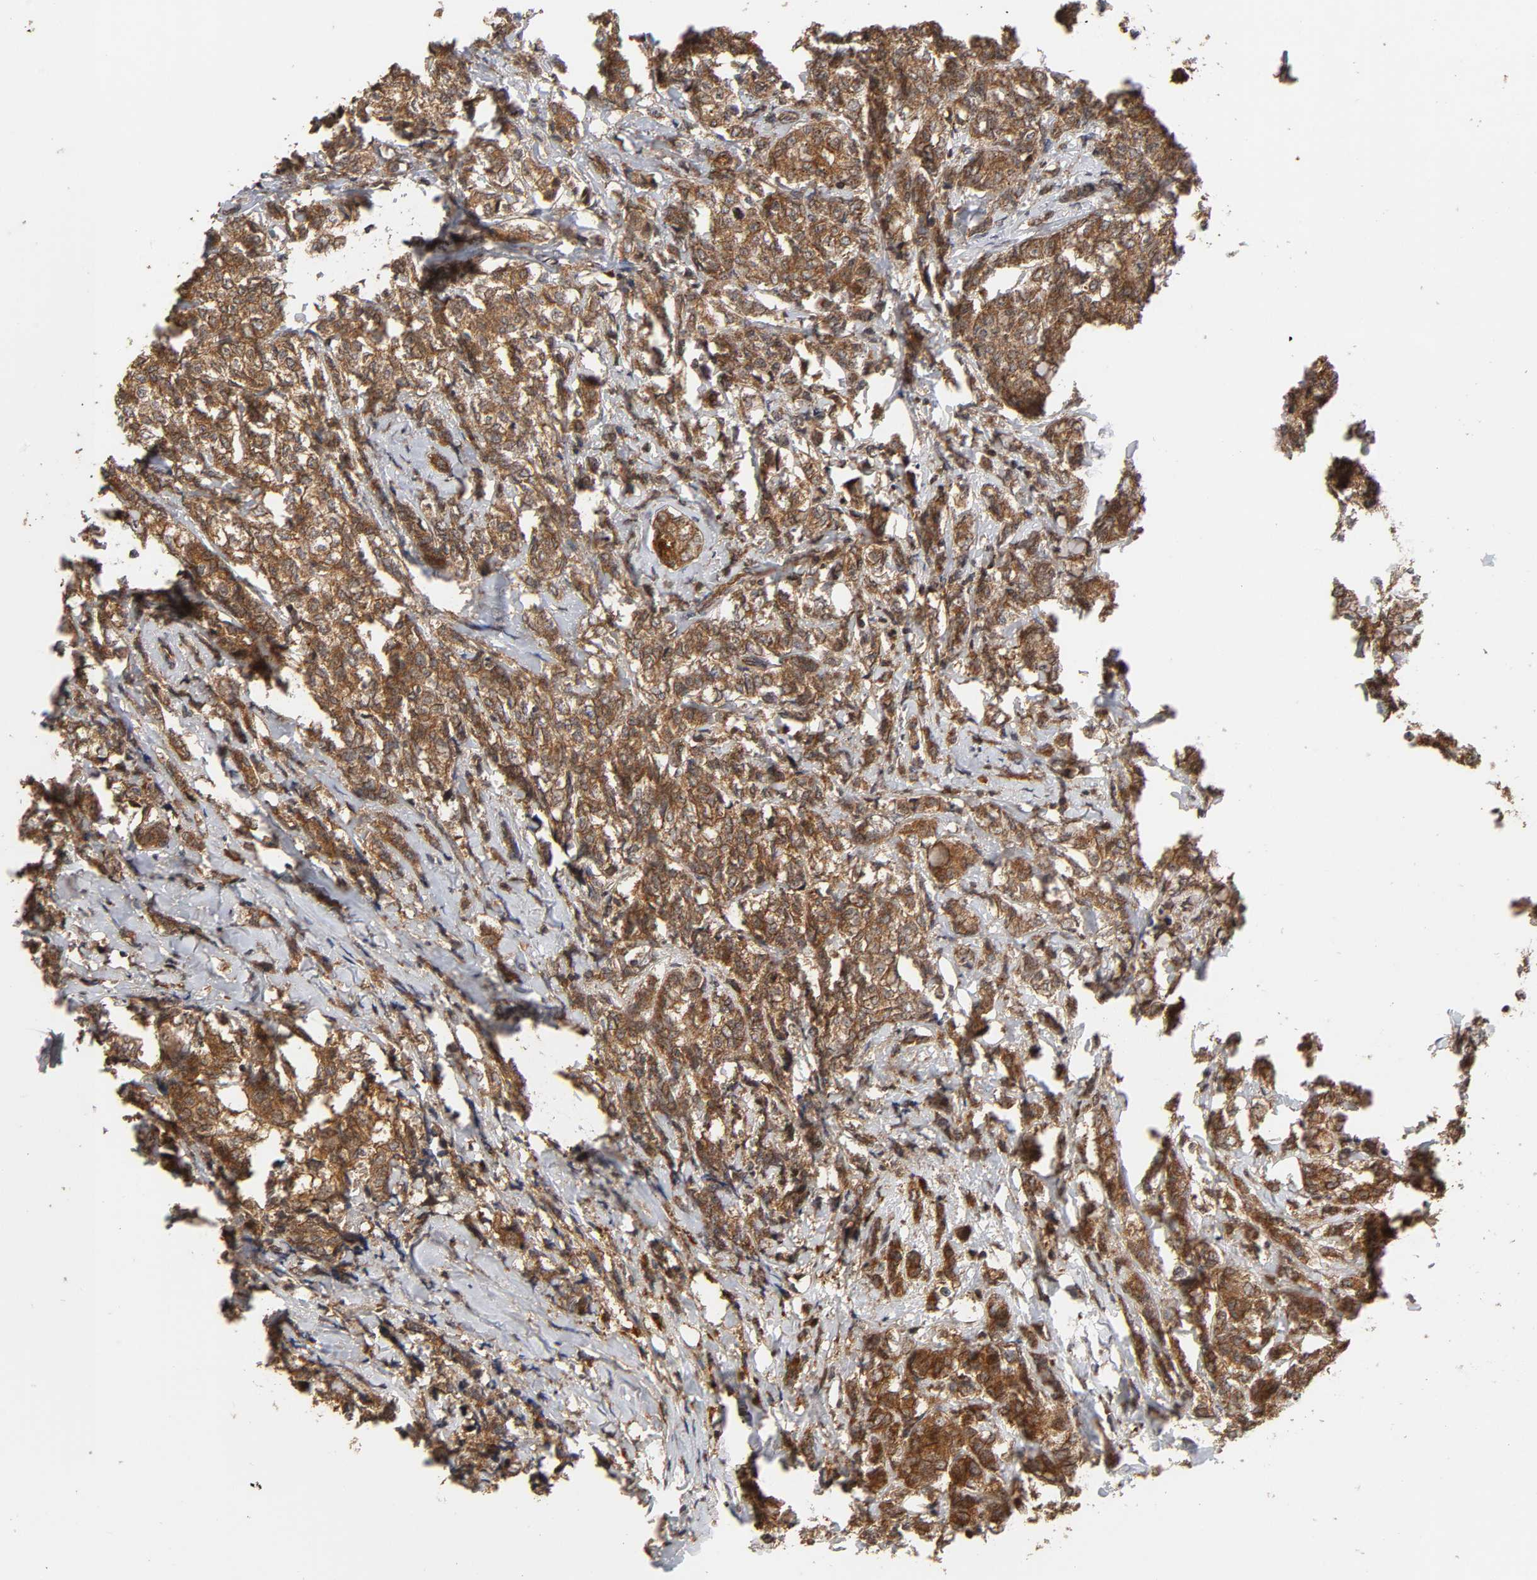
{"staining": {"intensity": "strong", "quantity": ">75%", "location": "cytoplasmic/membranous"}, "tissue": "breast cancer", "cell_type": "Tumor cells", "image_type": "cancer", "snomed": [{"axis": "morphology", "description": "Lobular carcinoma"}, {"axis": "topography", "description": "Breast"}], "caption": "Human breast cancer stained for a protein (brown) shows strong cytoplasmic/membranous positive expression in approximately >75% of tumor cells.", "gene": "IKBKB", "patient": {"sex": "female", "age": 60}}